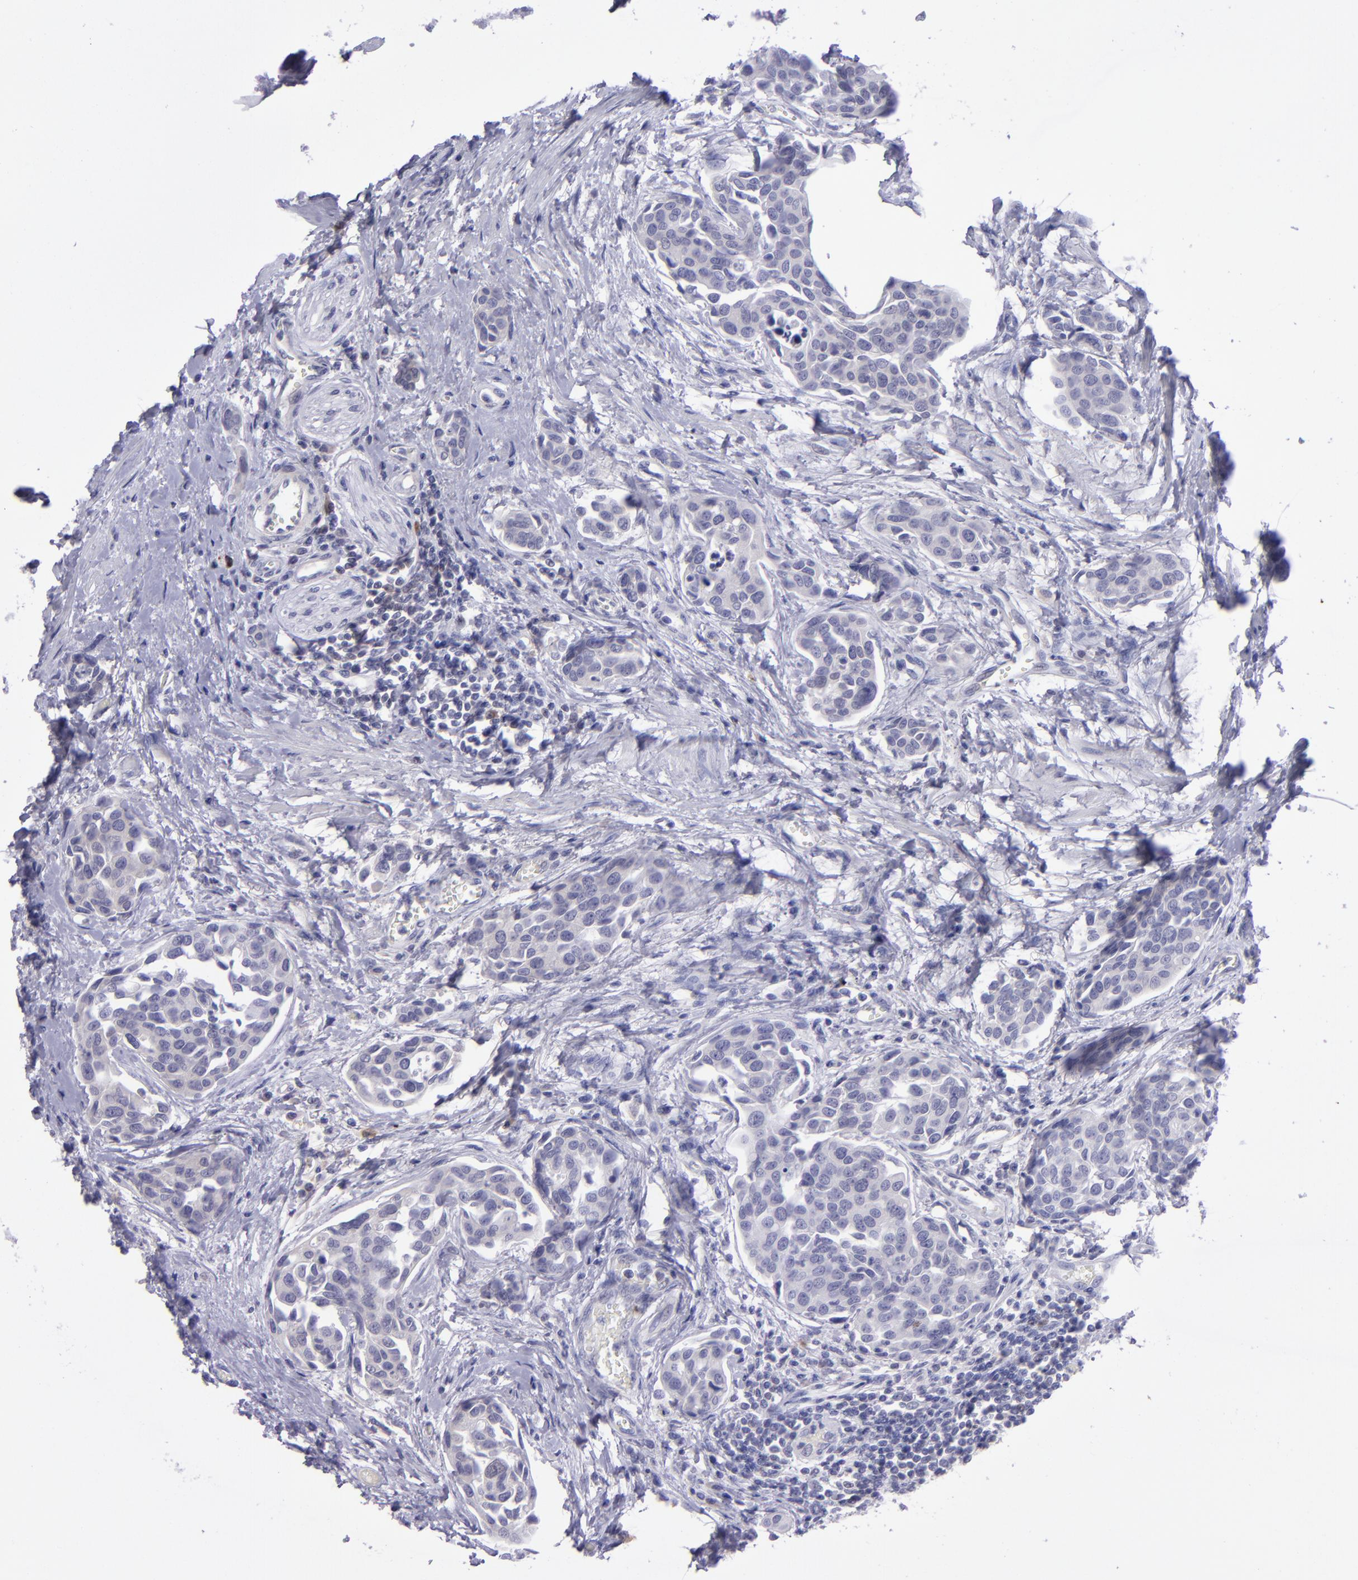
{"staining": {"intensity": "negative", "quantity": "none", "location": "none"}, "tissue": "urothelial cancer", "cell_type": "Tumor cells", "image_type": "cancer", "snomed": [{"axis": "morphology", "description": "Urothelial carcinoma, High grade"}, {"axis": "topography", "description": "Urinary bladder"}], "caption": "Protein analysis of high-grade urothelial carcinoma reveals no significant staining in tumor cells.", "gene": "POU2F2", "patient": {"sex": "male", "age": 78}}